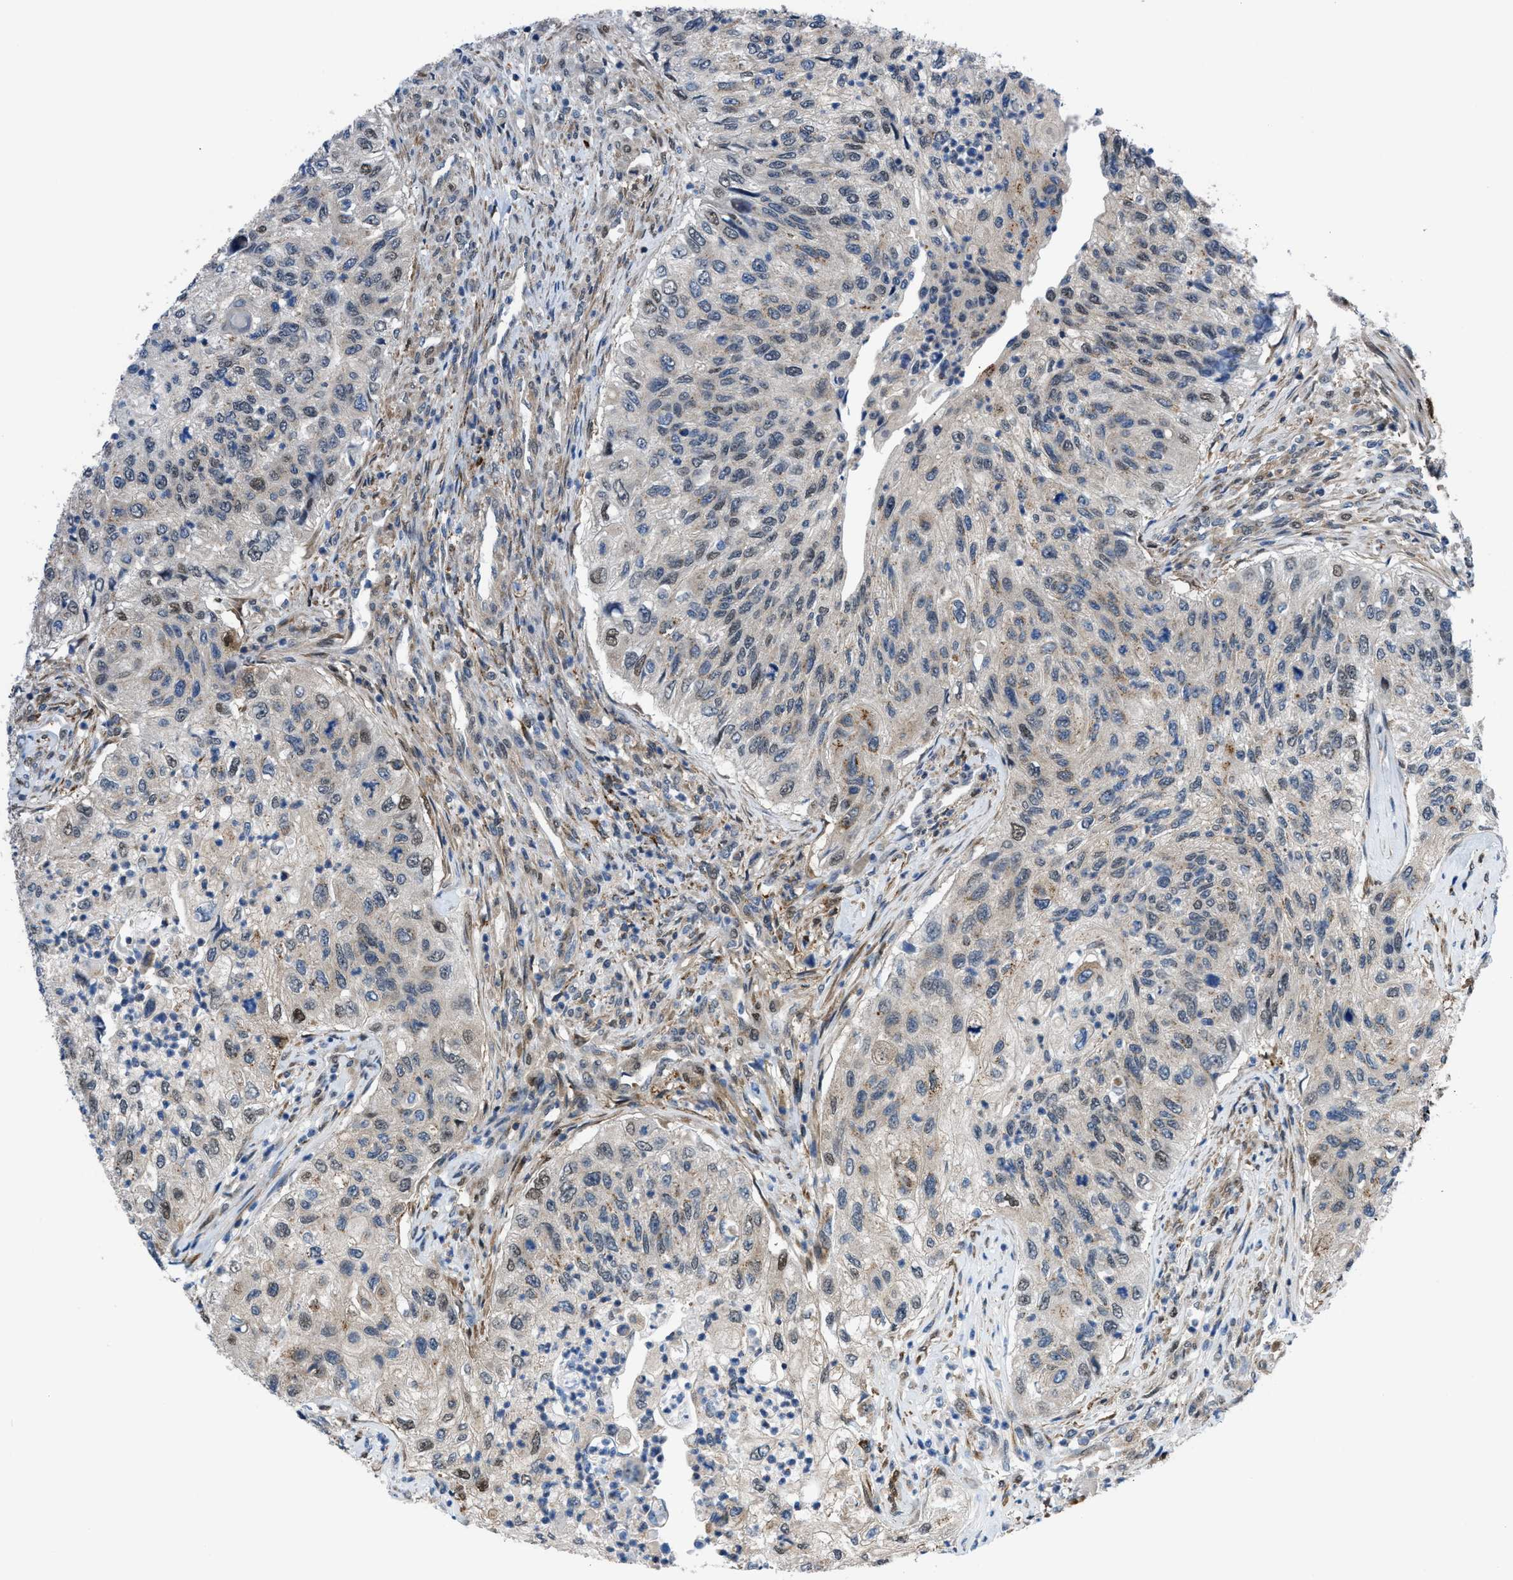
{"staining": {"intensity": "weak", "quantity": "25%-75%", "location": "cytoplasmic/membranous,nuclear"}, "tissue": "urothelial cancer", "cell_type": "Tumor cells", "image_type": "cancer", "snomed": [{"axis": "morphology", "description": "Urothelial carcinoma, High grade"}, {"axis": "topography", "description": "Urinary bladder"}], "caption": "There is low levels of weak cytoplasmic/membranous and nuclear expression in tumor cells of urothelial carcinoma (high-grade), as demonstrated by immunohistochemical staining (brown color).", "gene": "TMEM45B", "patient": {"sex": "female", "age": 60}}